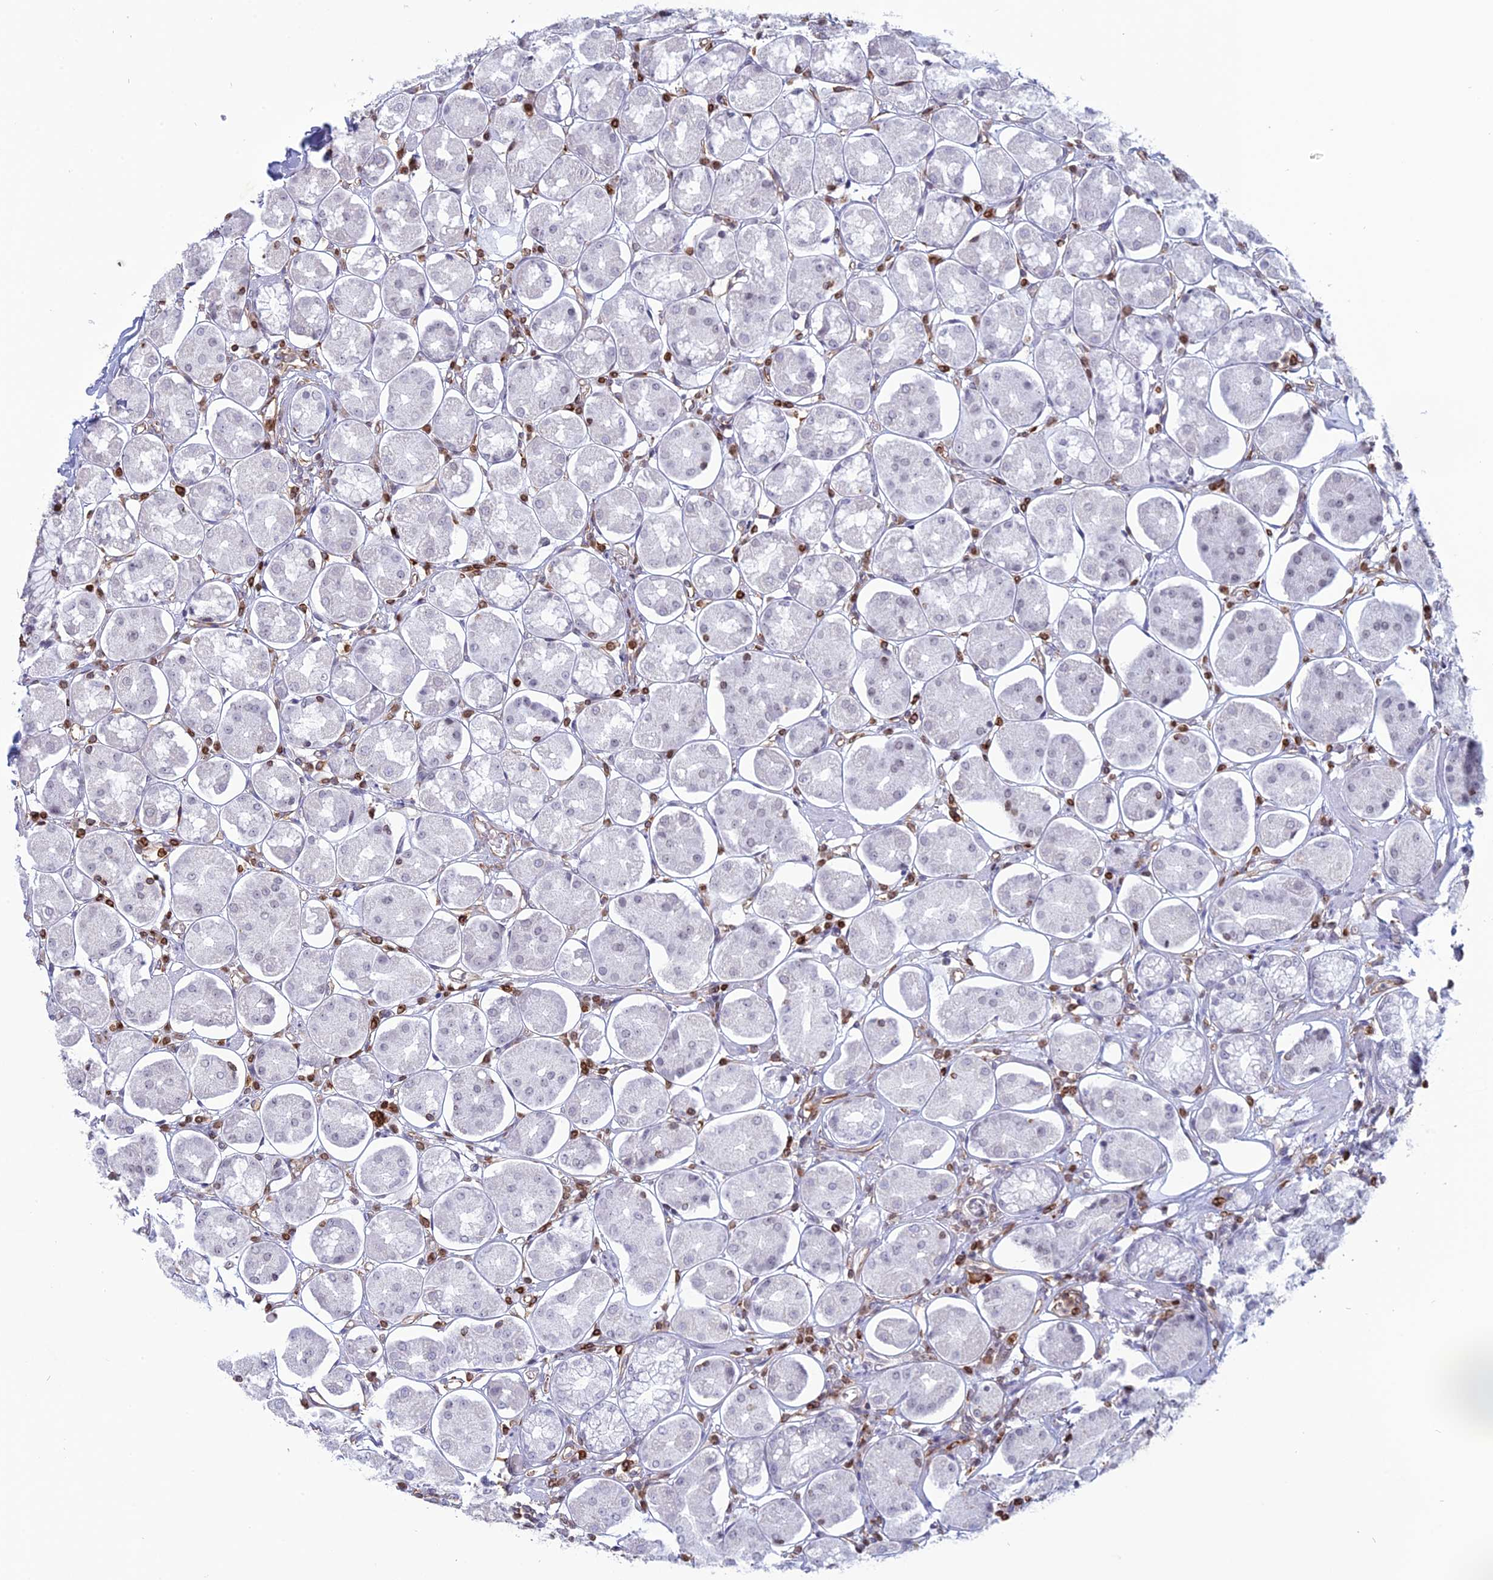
{"staining": {"intensity": "negative", "quantity": "none", "location": "none"}, "tissue": "stomach", "cell_type": "Glandular cells", "image_type": "normal", "snomed": [{"axis": "morphology", "description": "Normal tissue, NOS"}, {"axis": "topography", "description": "Stomach, lower"}], "caption": "Protein analysis of normal stomach exhibits no significant expression in glandular cells. (Brightfield microscopy of DAB IHC at high magnification).", "gene": "APOBR", "patient": {"sex": "female", "age": 56}}